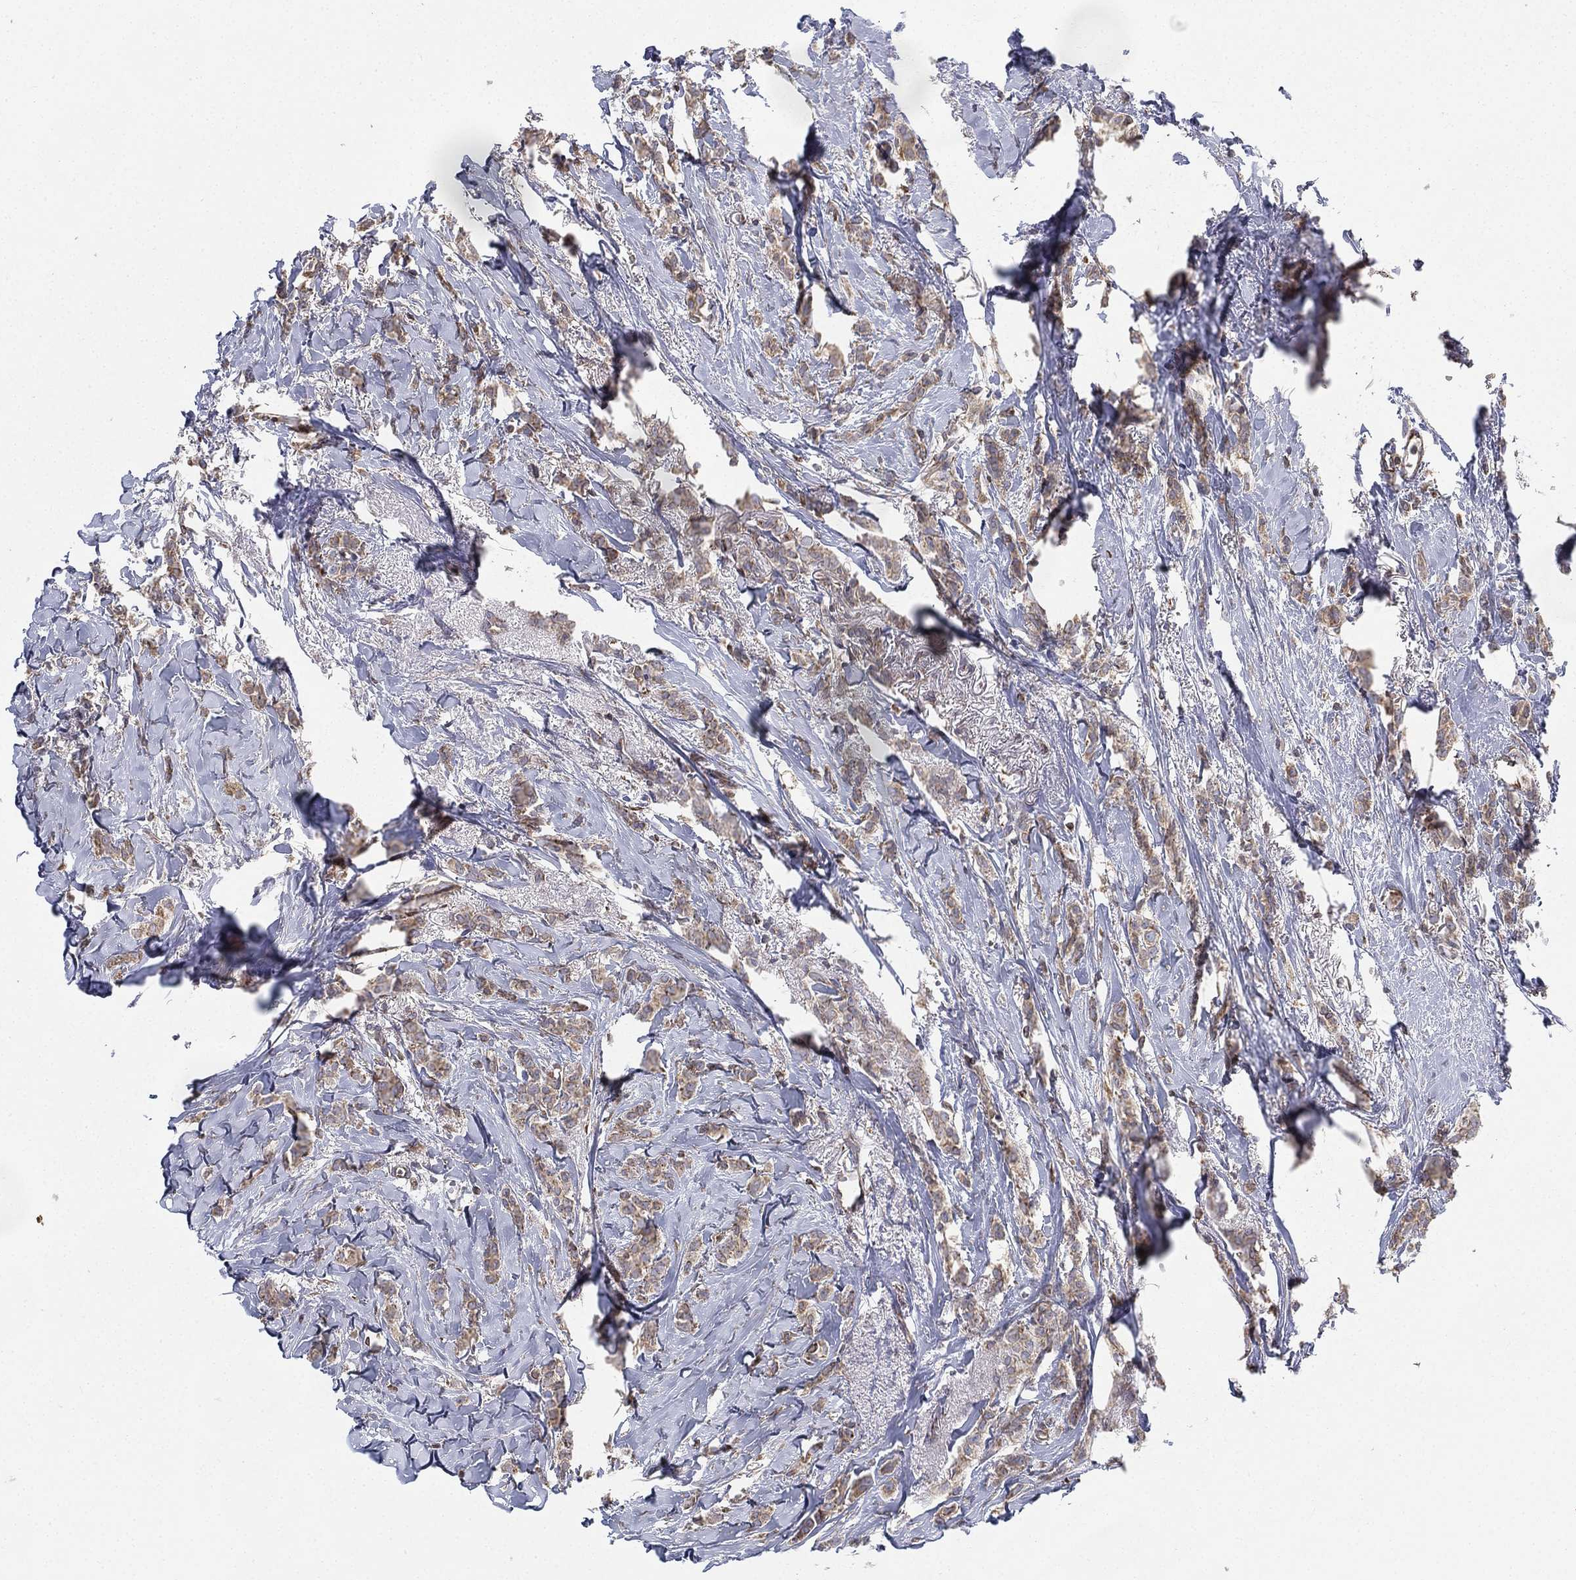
{"staining": {"intensity": "weak", "quantity": "25%-75%", "location": "cytoplasmic/membranous"}, "tissue": "breast cancer", "cell_type": "Tumor cells", "image_type": "cancer", "snomed": [{"axis": "morphology", "description": "Duct carcinoma"}, {"axis": "topography", "description": "Breast"}], "caption": "Approximately 25%-75% of tumor cells in breast infiltrating ductal carcinoma demonstrate weak cytoplasmic/membranous protein expression as visualized by brown immunohistochemical staining.", "gene": "CYB5B", "patient": {"sex": "female", "age": 85}}